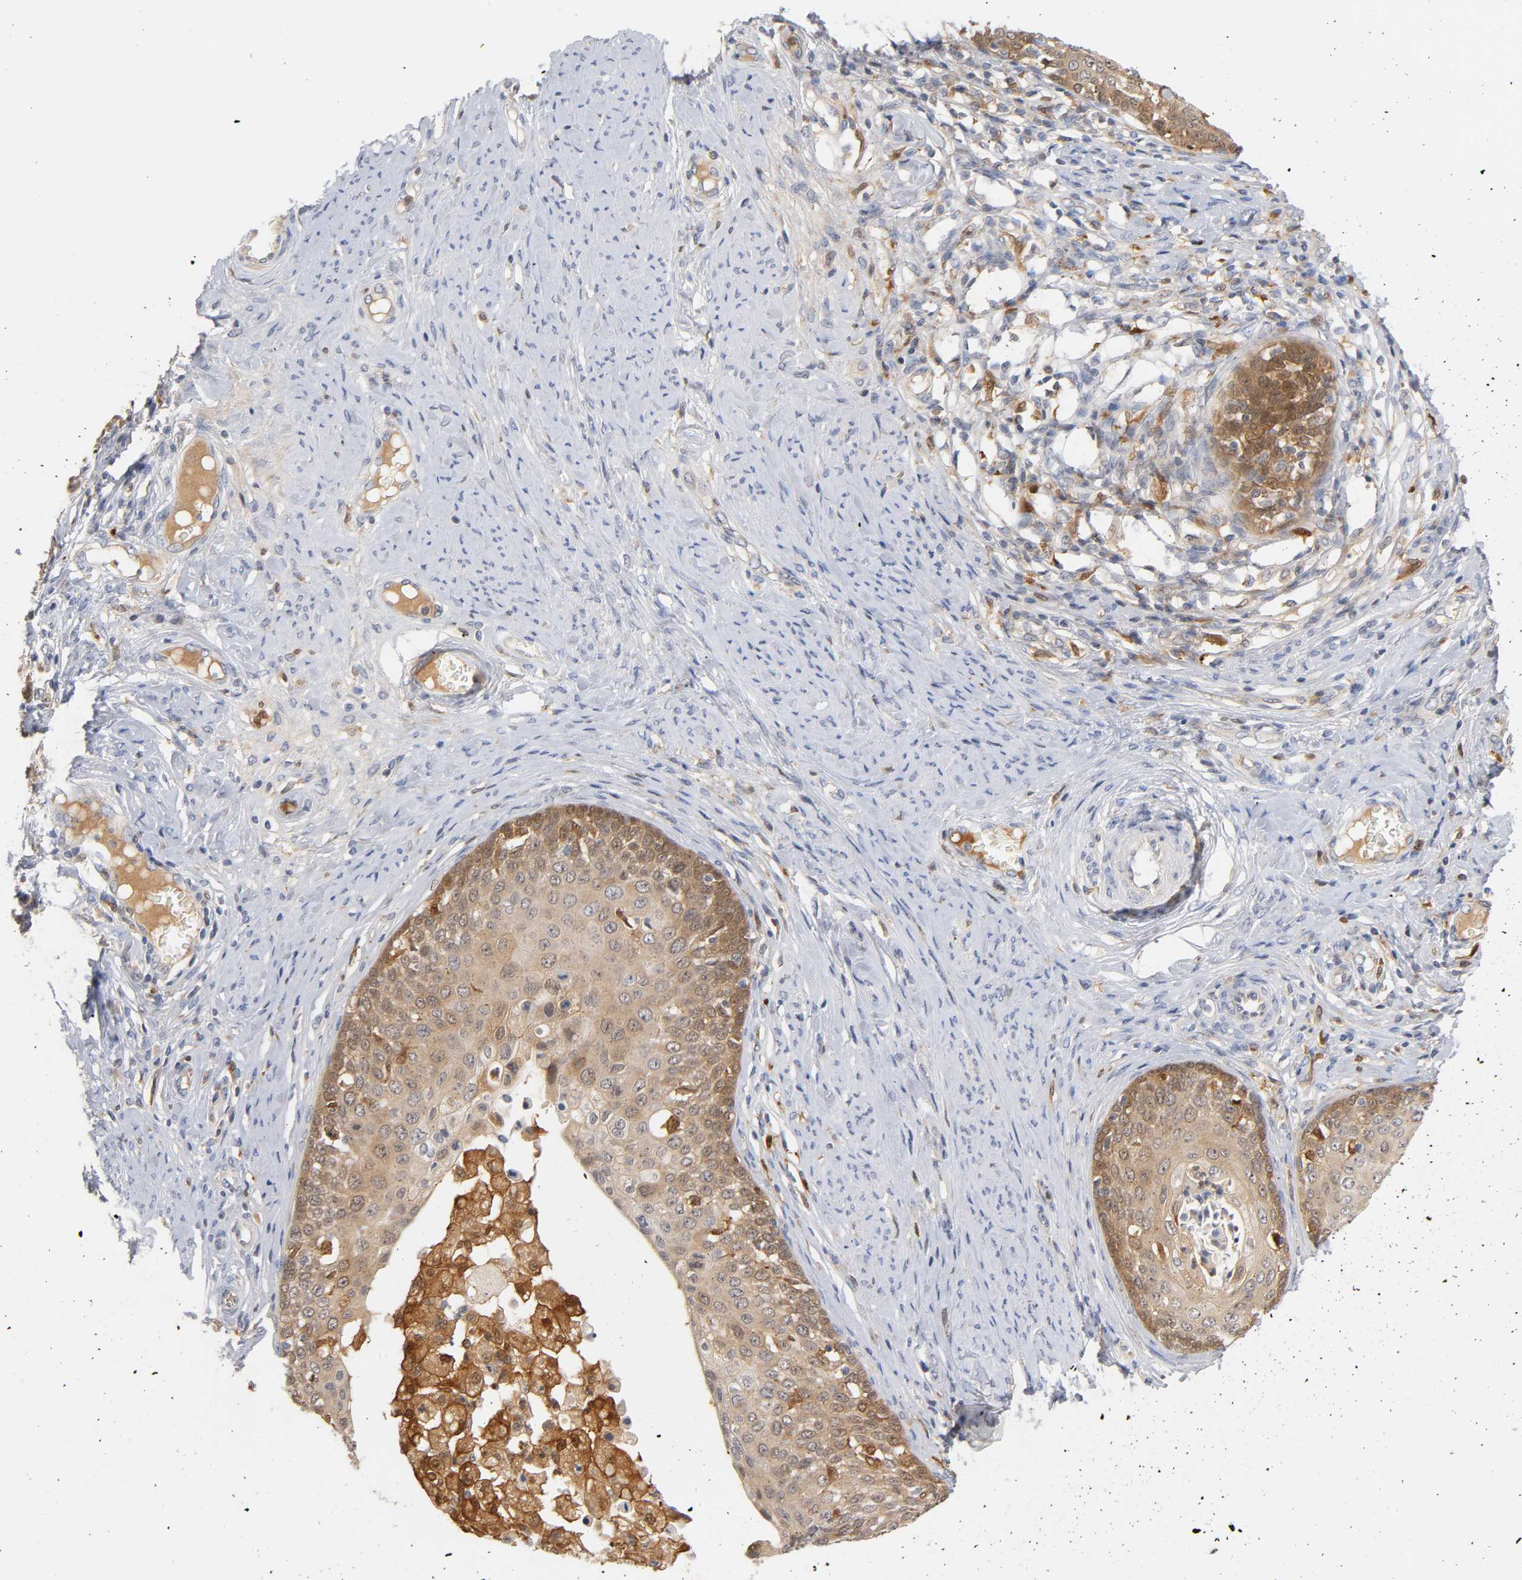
{"staining": {"intensity": "moderate", "quantity": ">75%", "location": "cytoplasmic/membranous,nuclear"}, "tissue": "cervical cancer", "cell_type": "Tumor cells", "image_type": "cancer", "snomed": [{"axis": "morphology", "description": "Squamous cell carcinoma, NOS"}, {"axis": "morphology", "description": "Adenocarcinoma, NOS"}, {"axis": "topography", "description": "Cervix"}], "caption": "Squamous cell carcinoma (cervical) tissue demonstrates moderate cytoplasmic/membranous and nuclear positivity in approximately >75% of tumor cells, visualized by immunohistochemistry.", "gene": "IL18", "patient": {"sex": "female", "age": 52}}